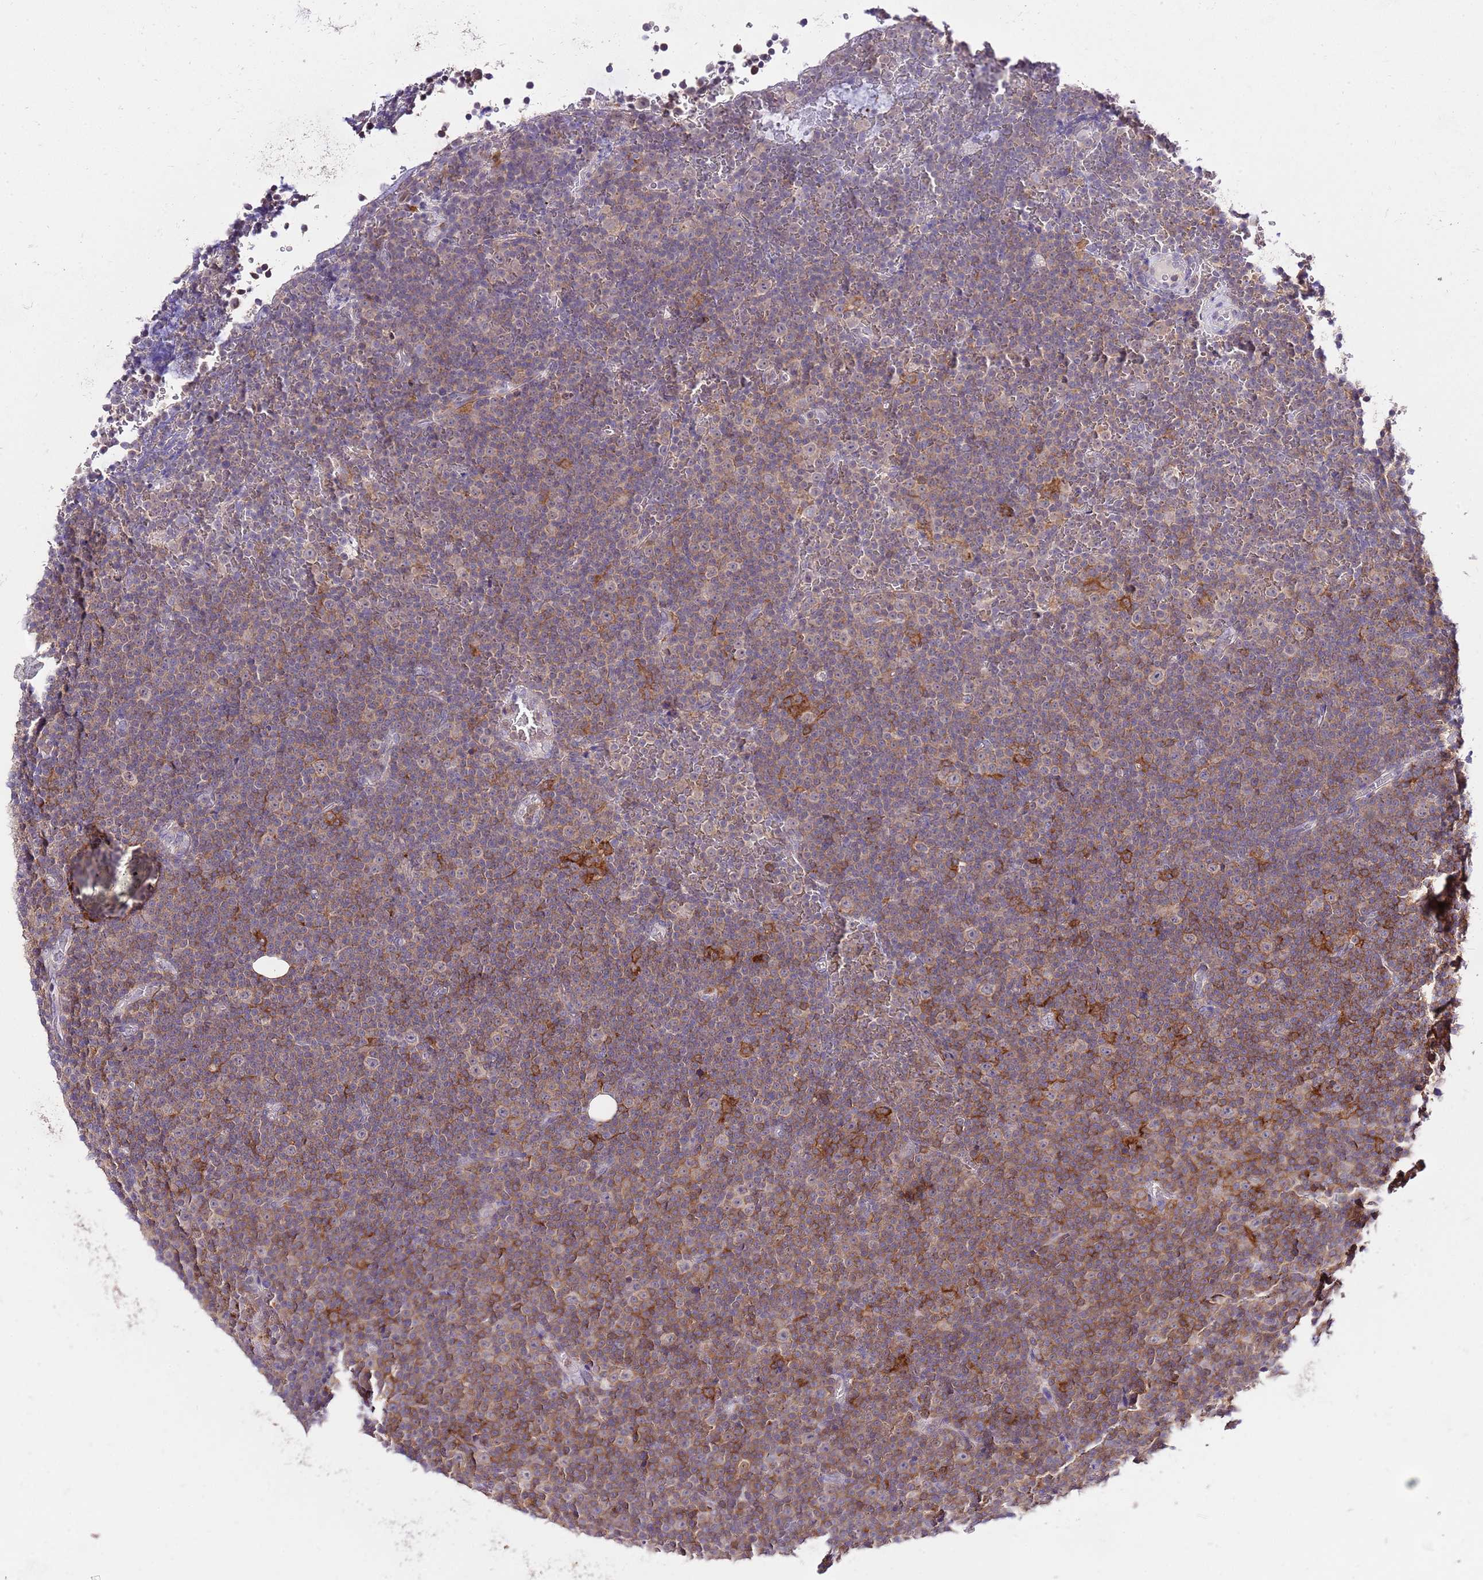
{"staining": {"intensity": "weak", "quantity": "25%-75%", "location": "cytoplasmic/membranous"}, "tissue": "lymphoma", "cell_type": "Tumor cells", "image_type": "cancer", "snomed": [{"axis": "morphology", "description": "Malignant lymphoma, non-Hodgkin's type, Low grade"}, {"axis": "topography", "description": "Lymph node"}], "caption": "A micrograph of human lymphoma stained for a protein displays weak cytoplasmic/membranous brown staining in tumor cells. The staining was performed using DAB (3,3'-diaminobenzidine), with brown indicating positive protein expression. Nuclei are stained blue with hematoxylin.", "gene": "EFHD1", "patient": {"sex": "female", "age": 67}}